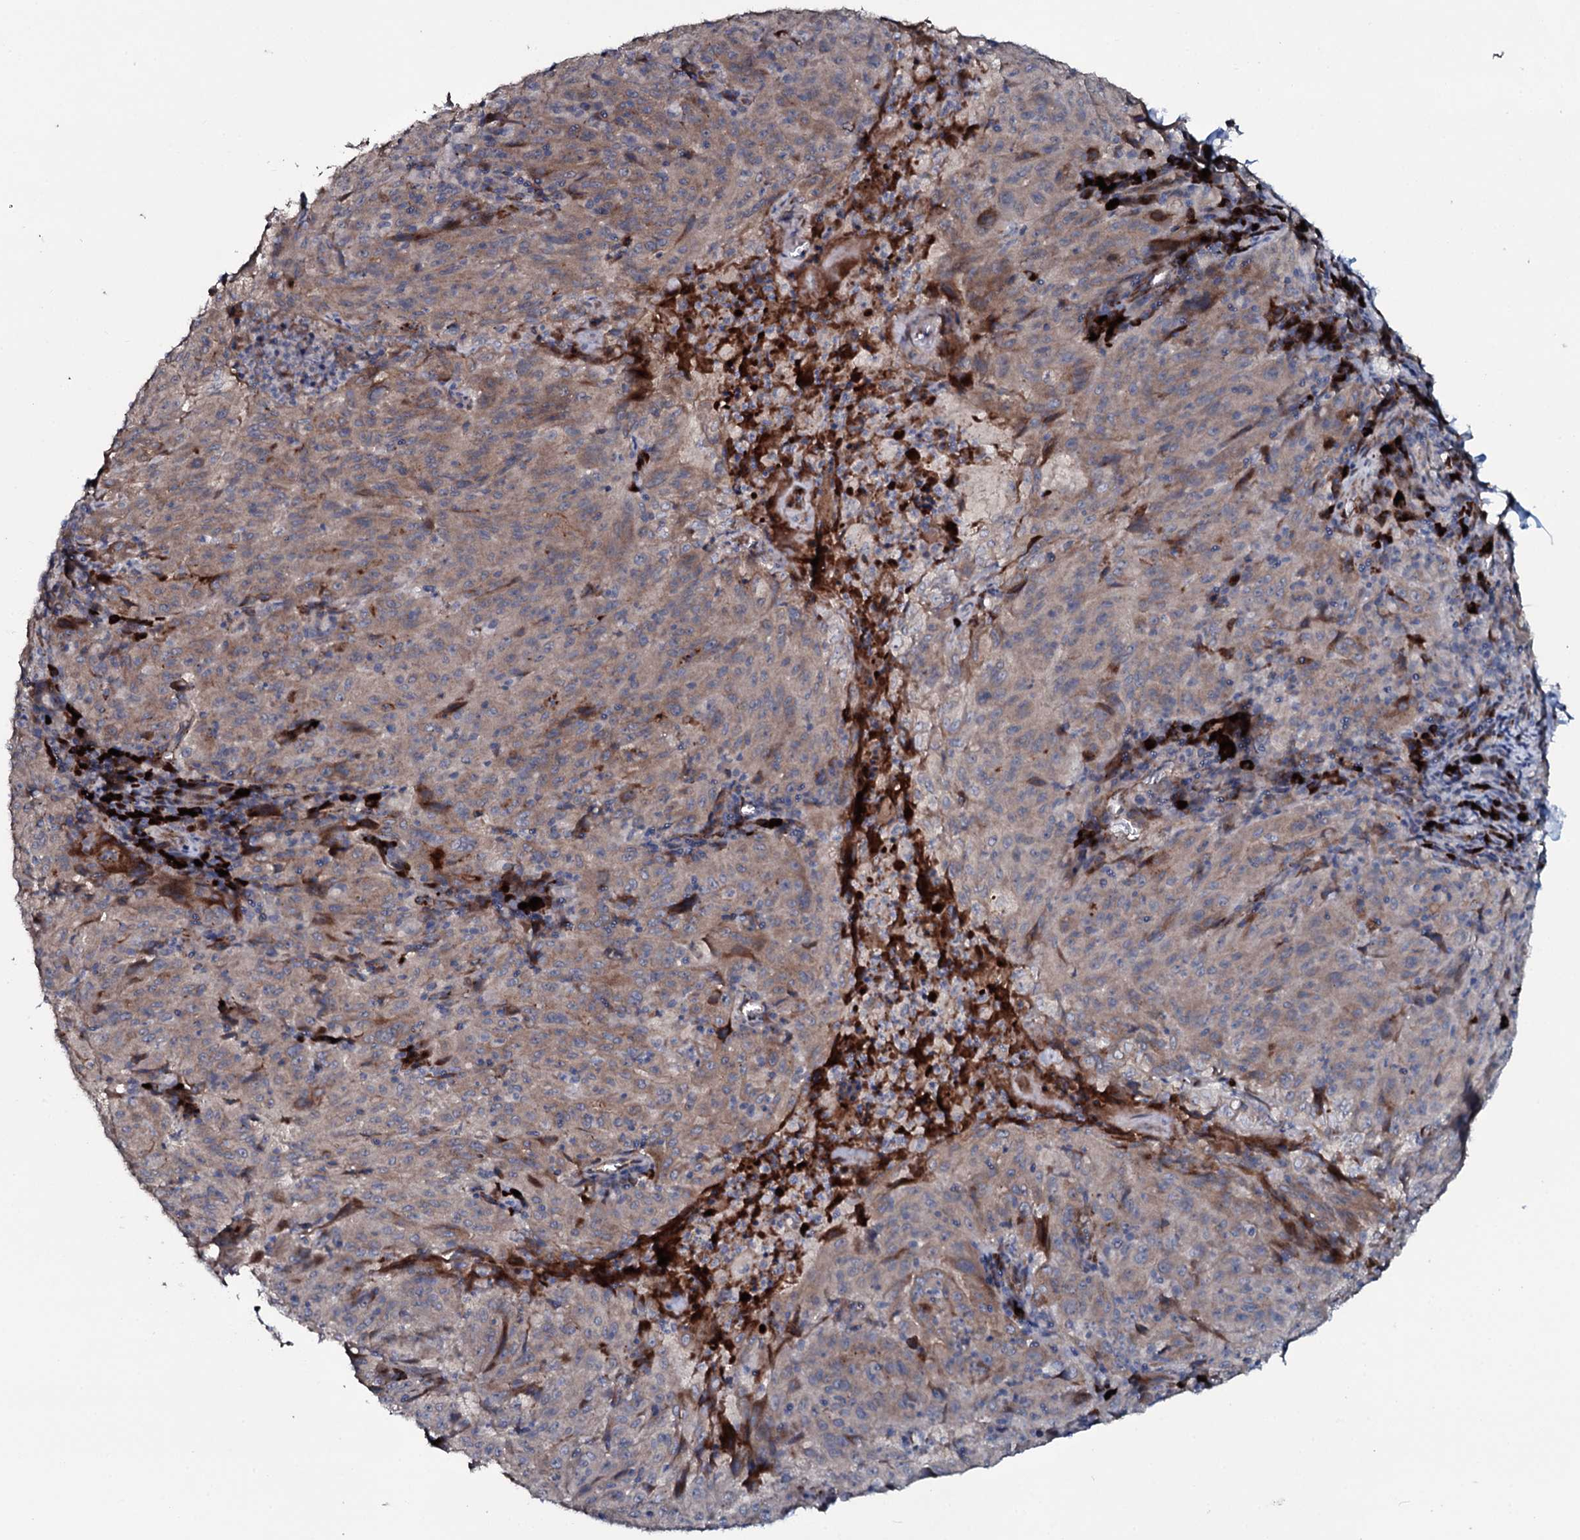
{"staining": {"intensity": "weak", "quantity": "<25%", "location": "cytoplasmic/membranous"}, "tissue": "pancreatic cancer", "cell_type": "Tumor cells", "image_type": "cancer", "snomed": [{"axis": "morphology", "description": "Adenocarcinoma, NOS"}, {"axis": "topography", "description": "Pancreas"}], "caption": "An IHC image of pancreatic cancer is shown. There is no staining in tumor cells of pancreatic cancer.", "gene": "IL12B", "patient": {"sex": "male", "age": 63}}